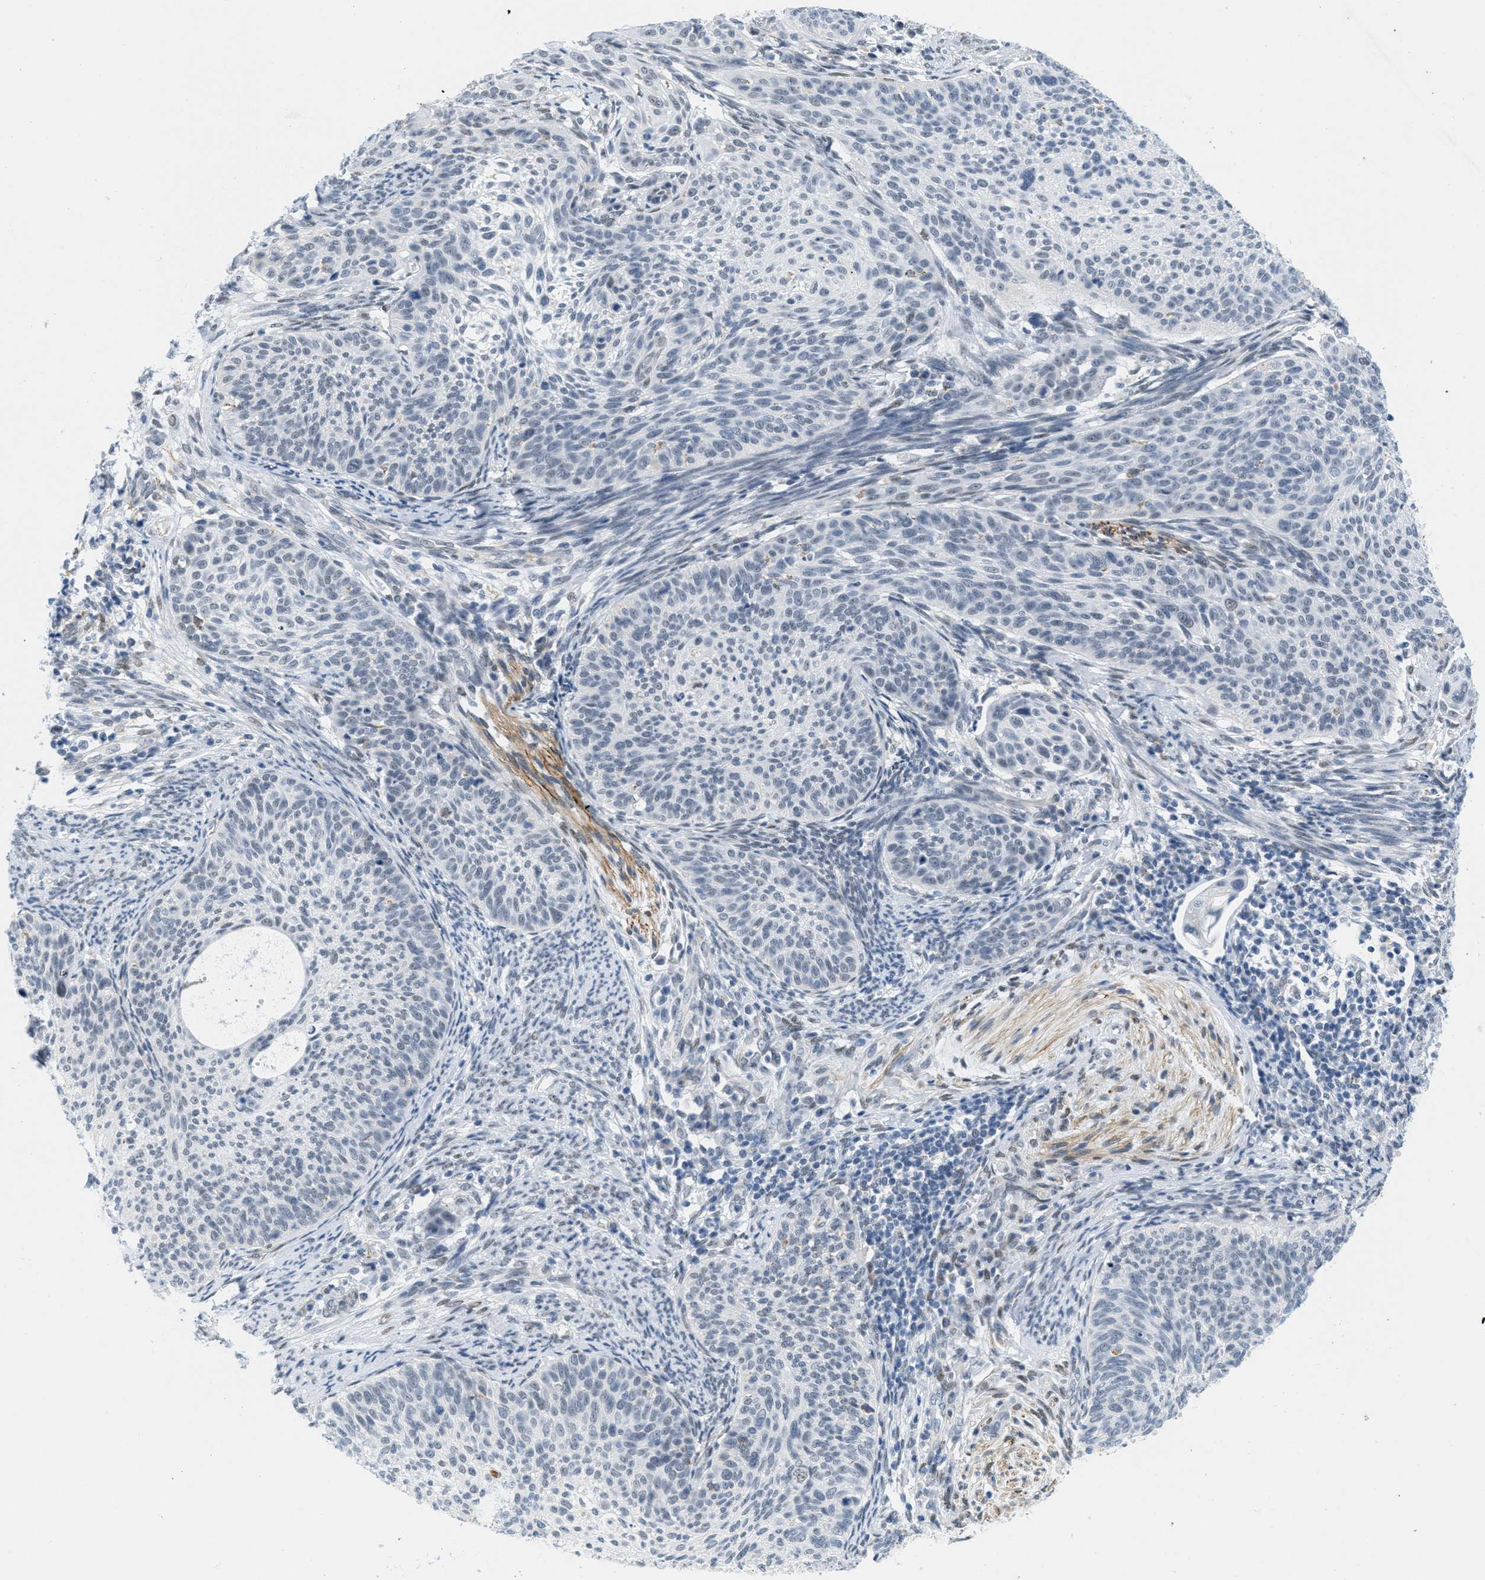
{"staining": {"intensity": "negative", "quantity": "none", "location": "none"}, "tissue": "cervical cancer", "cell_type": "Tumor cells", "image_type": "cancer", "snomed": [{"axis": "morphology", "description": "Squamous cell carcinoma, NOS"}, {"axis": "topography", "description": "Cervix"}], "caption": "Histopathology image shows no protein expression in tumor cells of squamous cell carcinoma (cervical) tissue.", "gene": "HS3ST2", "patient": {"sex": "female", "age": 70}}